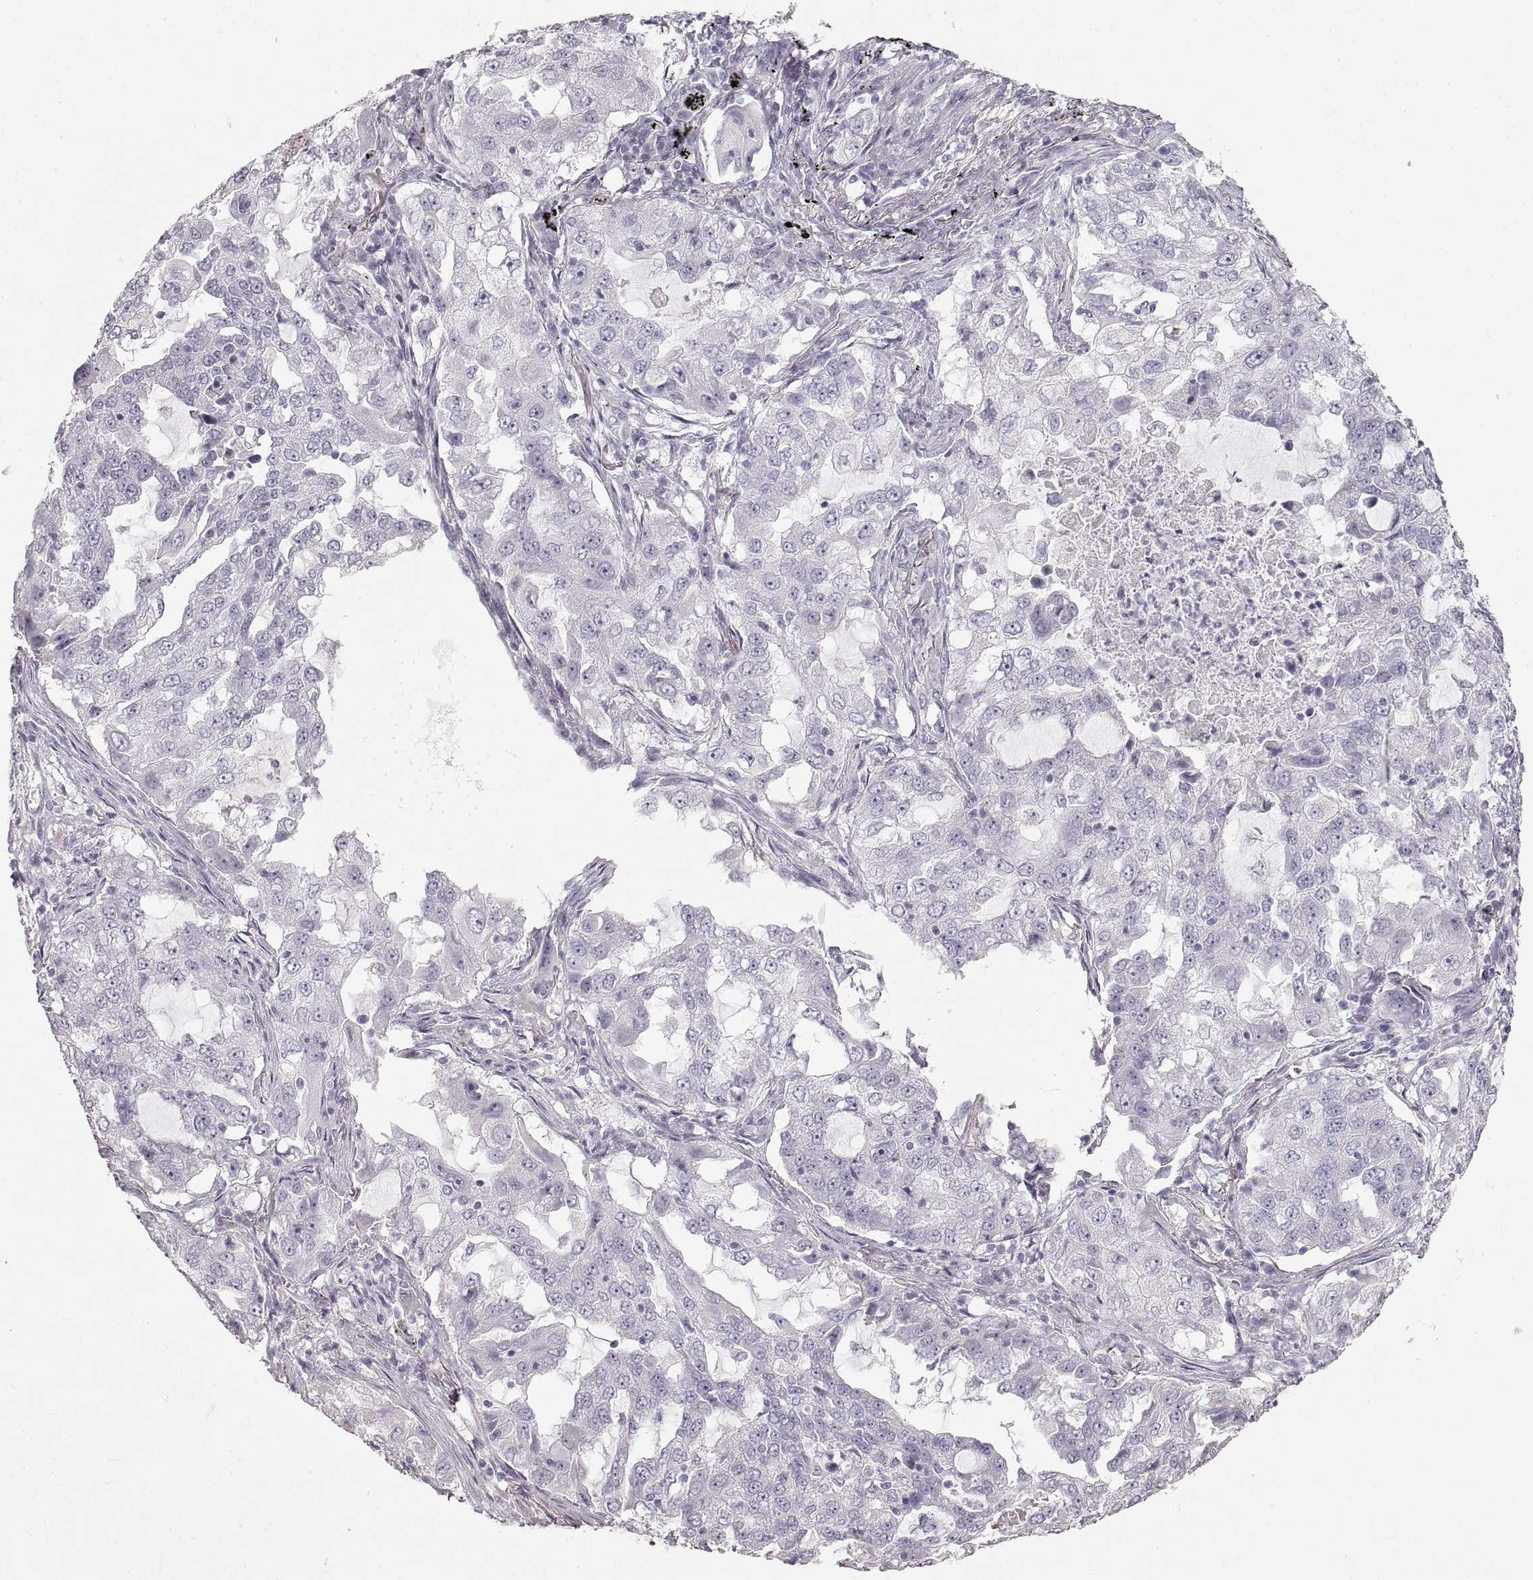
{"staining": {"intensity": "negative", "quantity": "none", "location": "none"}, "tissue": "lung cancer", "cell_type": "Tumor cells", "image_type": "cancer", "snomed": [{"axis": "morphology", "description": "Adenocarcinoma, NOS"}, {"axis": "topography", "description": "Lung"}], "caption": "Immunohistochemistry of human adenocarcinoma (lung) exhibits no staining in tumor cells.", "gene": "ZP3", "patient": {"sex": "female", "age": 61}}